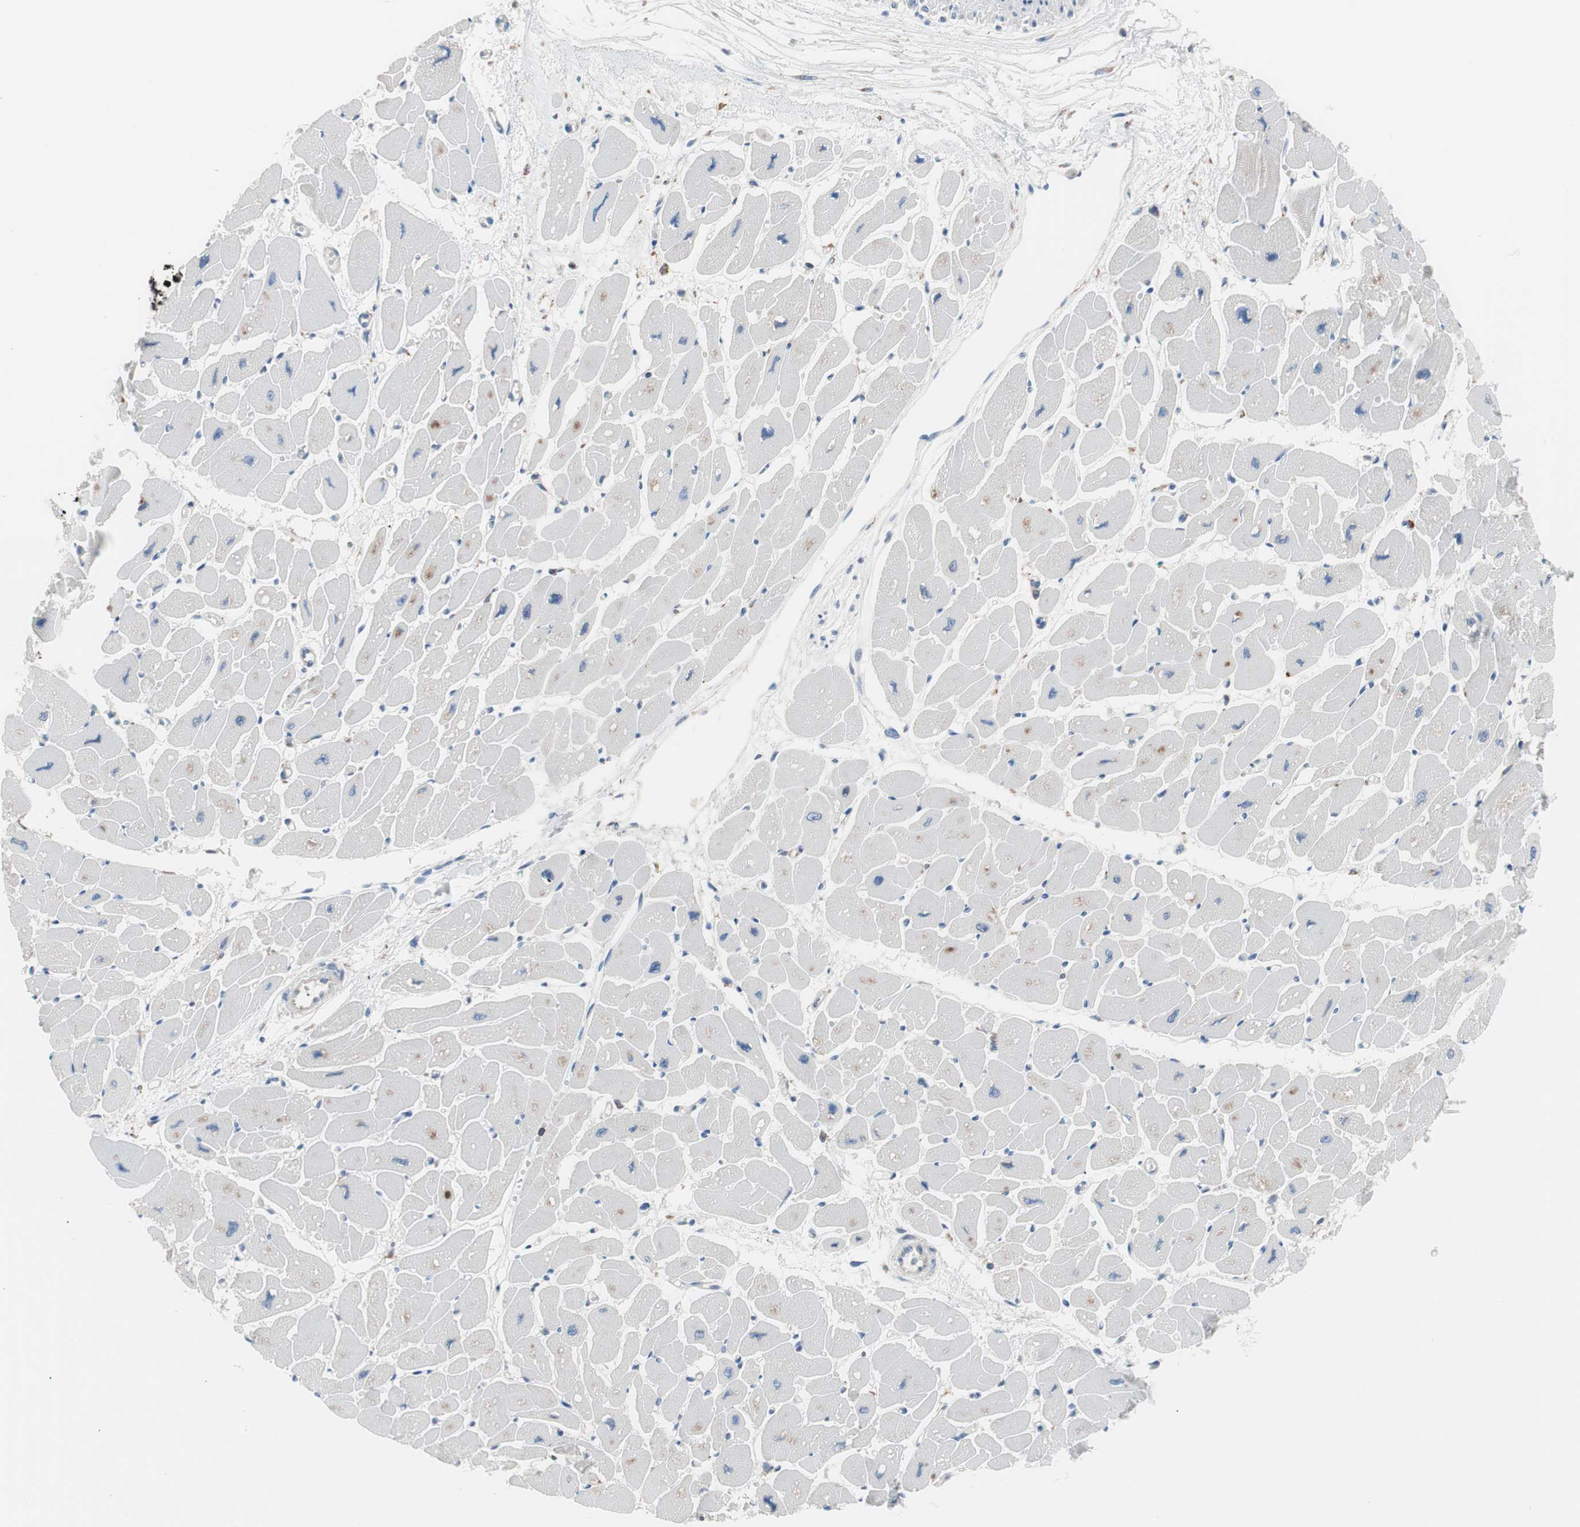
{"staining": {"intensity": "weak", "quantity": "<25%", "location": "cytoplasmic/membranous"}, "tissue": "heart muscle", "cell_type": "Cardiomyocytes", "image_type": "normal", "snomed": [{"axis": "morphology", "description": "Normal tissue, NOS"}, {"axis": "topography", "description": "Heart"}], "caption": "Immunohistochemical staining of normal heart muscle demonstrates no significant expression in cardiomyocytes. Brightfield microscopy of IHC stained with DAB (3,3'-diaminobenzidine) (brown) and hematoxylin (blue), captured at high magnification.", "gene": "SLC27A4", "patient": {"sex": "female", "age": 54}}